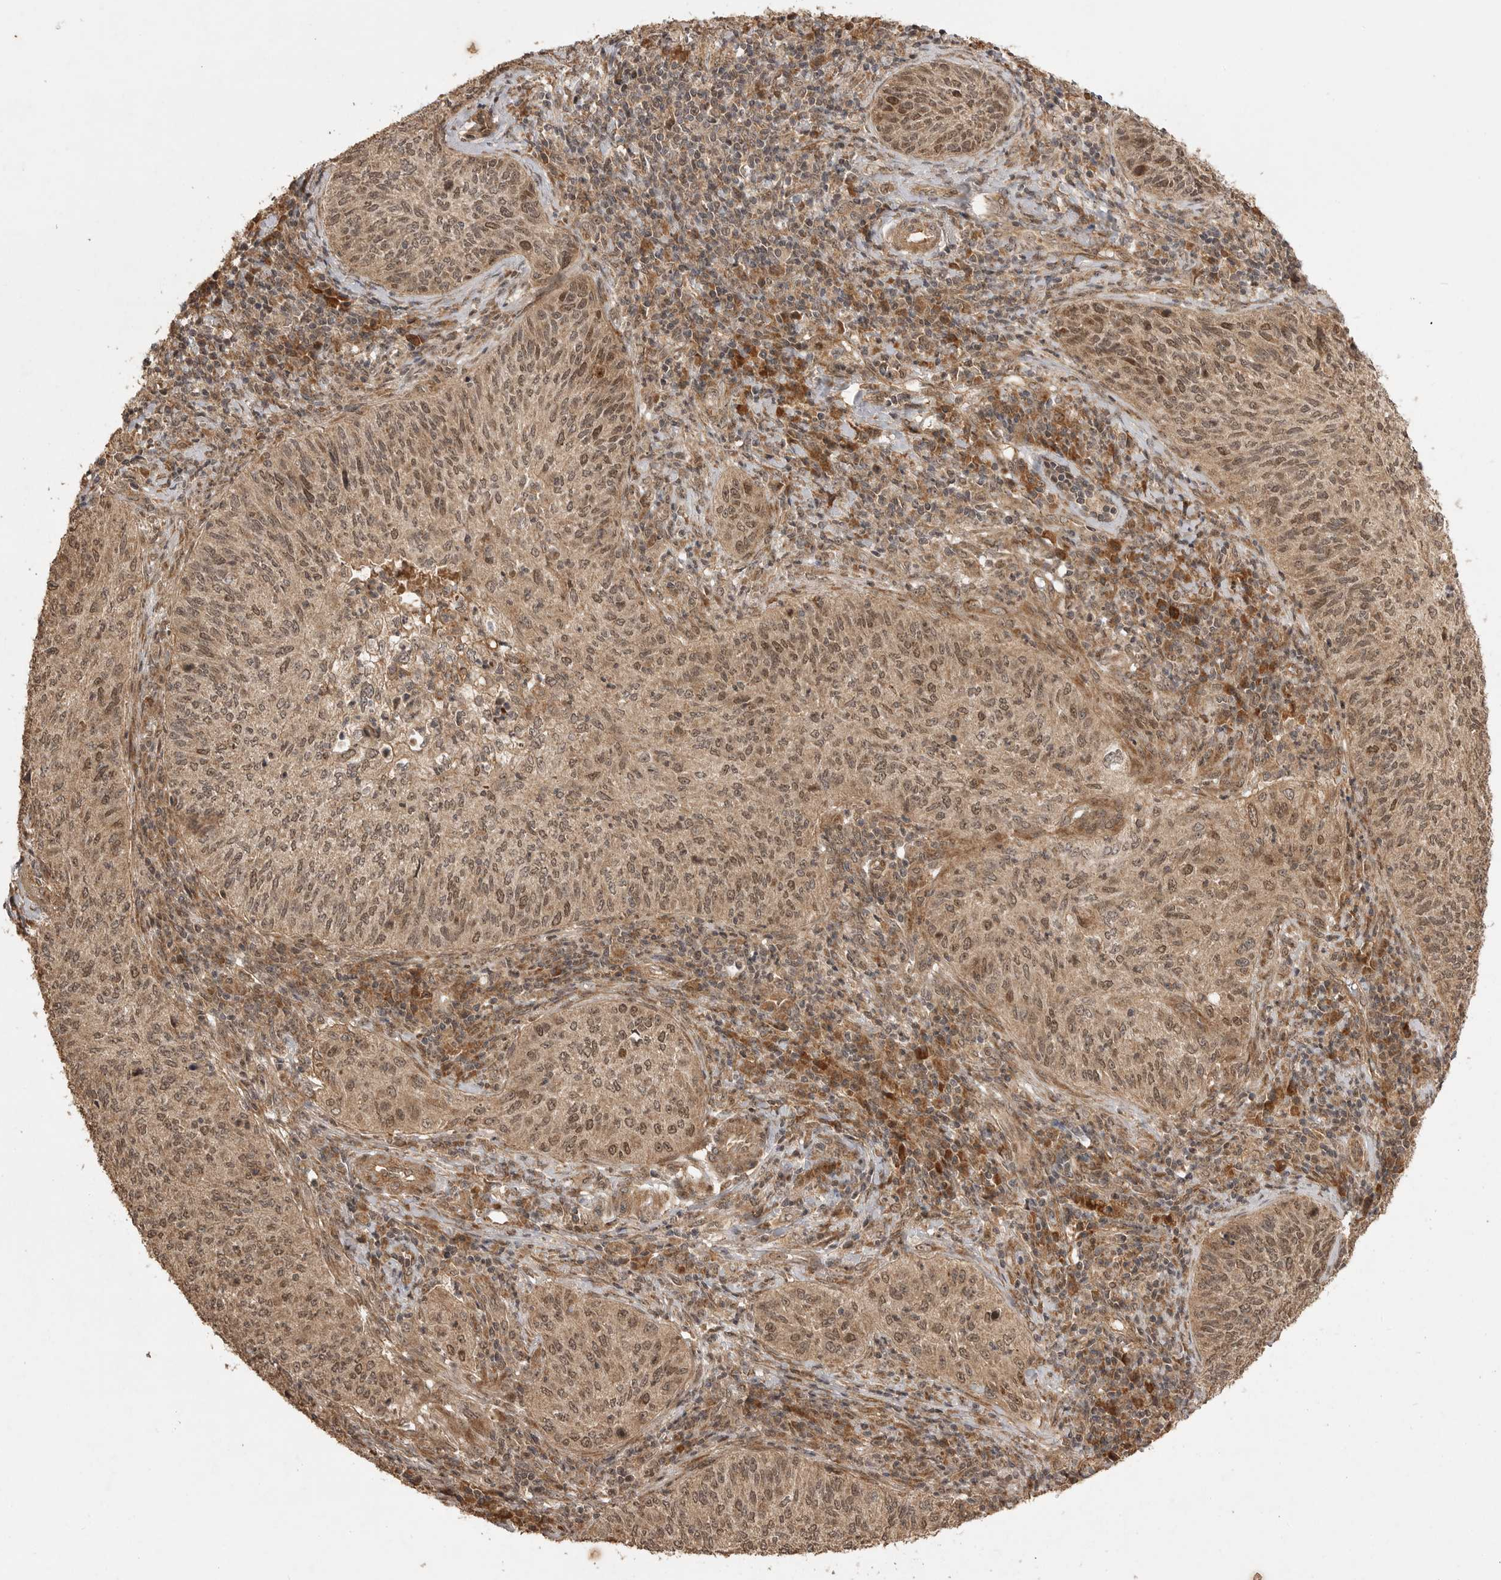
{"staining": {"intensity": "weak", "quantity": ">75%", "location": "cytoplasmic/membranous,nuclear"}, "tissue": "cervical cancer", "cell_type": "Tumor cells", "image_type": "cancer", "snomed": [{"axis": "morphology", "description": "Squamous cell carcinoma, NOS"}, {"axis": "topography", "description": "Cervix"}], "caption": "Brown immunohistochemical staining in human cervical squamous cell carcinoma shows weak cytoplasmic/membranous and nuclear staining in about >75% of tumor cells.", "gene": "BOC", "patient": {"sex": "female", "age": 30}}